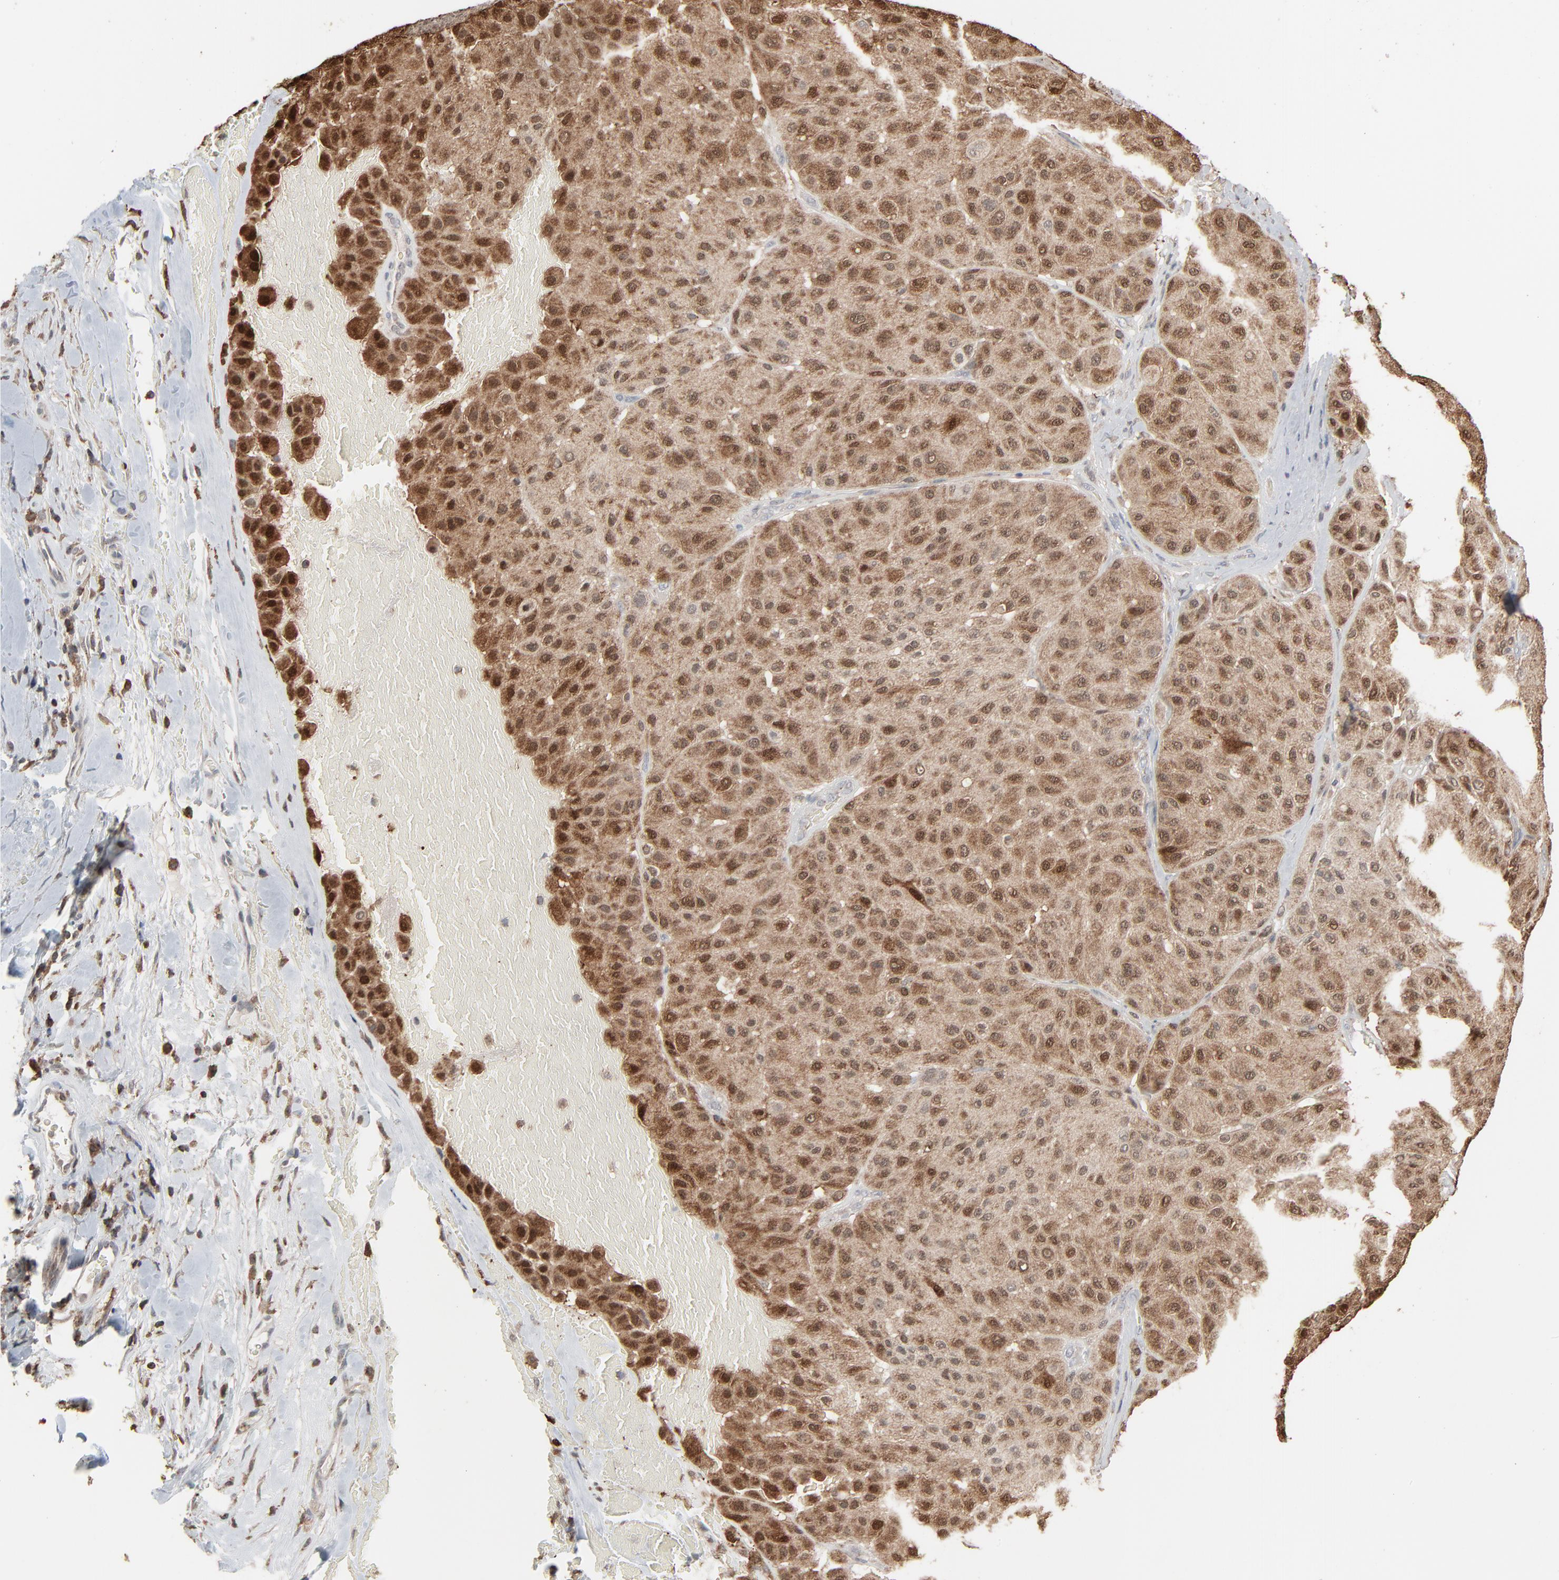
{"staining": {"intensity": "moderate", "quantity": ">75%", "location": "cytoplasmic/membranous,nuclear"}, "tissue": "melanoma", "cell_type": "Tumor cells", "image_type": "cancer", "snomed": [{"axis": "morphology", "description": "Normal tissue, NOS"}, {"axis": "morphology", "description": "Malignant melanoma, Metastatic site"}, {"axis": "topography", "description": "Skin"}], "caption": "Immunohistochemical staining of human melanoma shows moderate cytoplasmic/membranous and nuclear protein staining in about >75% of tumor cells. Using DAB (brown) and hematoxylin (blue) stains, captured at high magnification using brightfield microscopy.", "gene": "DOCK8", "patient": {"sex": "male", "age": 41}}